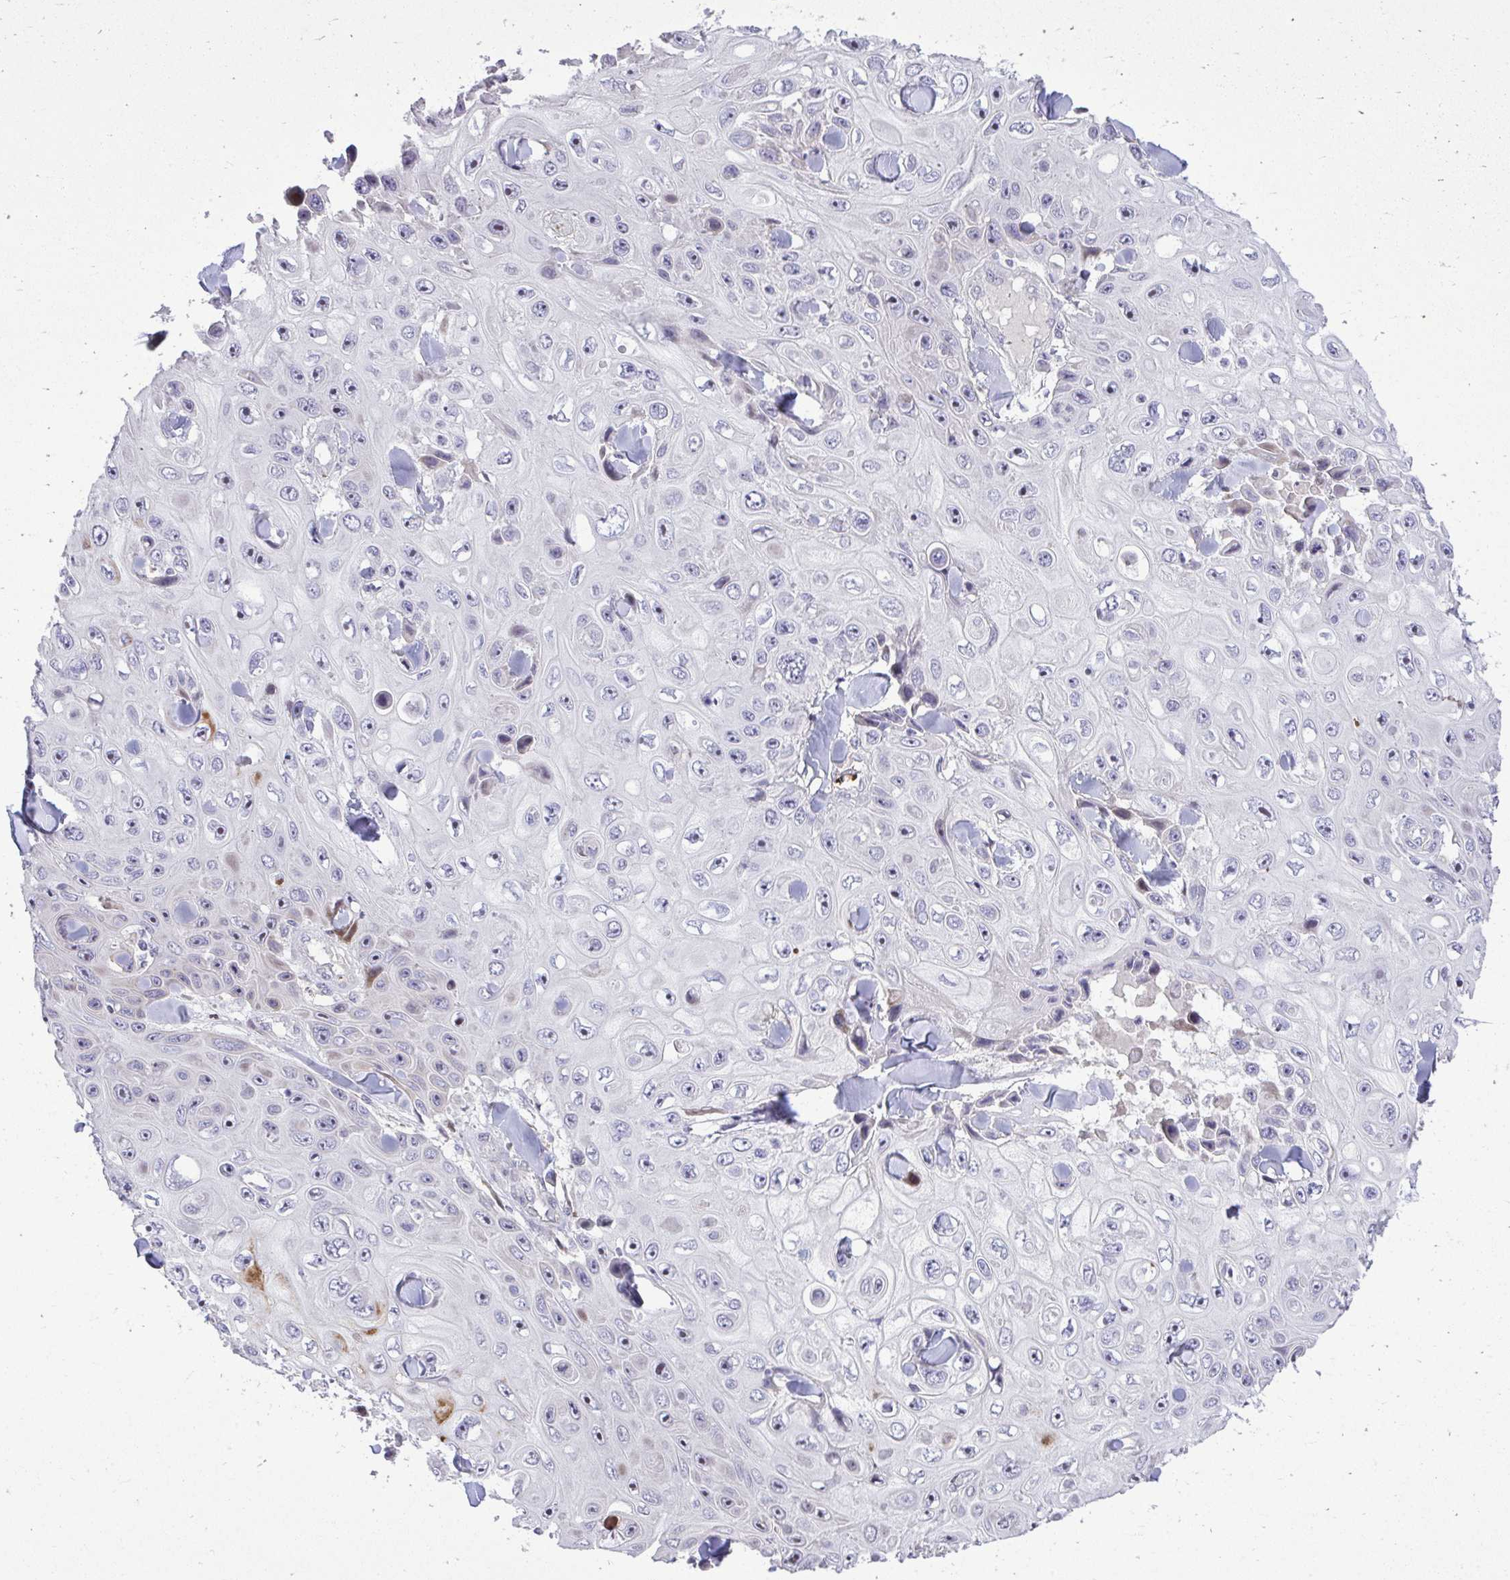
{"staining": {"intensity": "moderate", "quantity": "<25%", "location": "nuclear"}, "tissue": "skin cancer", "cell_type": "Tumor cells", "image_type": "cancer", "snomed": [{"axis": "morphology", "description": "Squamous cell carcinoma, NOS"}, {"axis": "topography", "description": "Skin"}], "caption": "Skin cancer (squamous cell carcinoma) stained for a protein (brown) shows moderate nuclear positive positivity in approximately <25% of tumor cells.", "gene": "DLX4", "patient": {"sex": "male", "age": 82}}